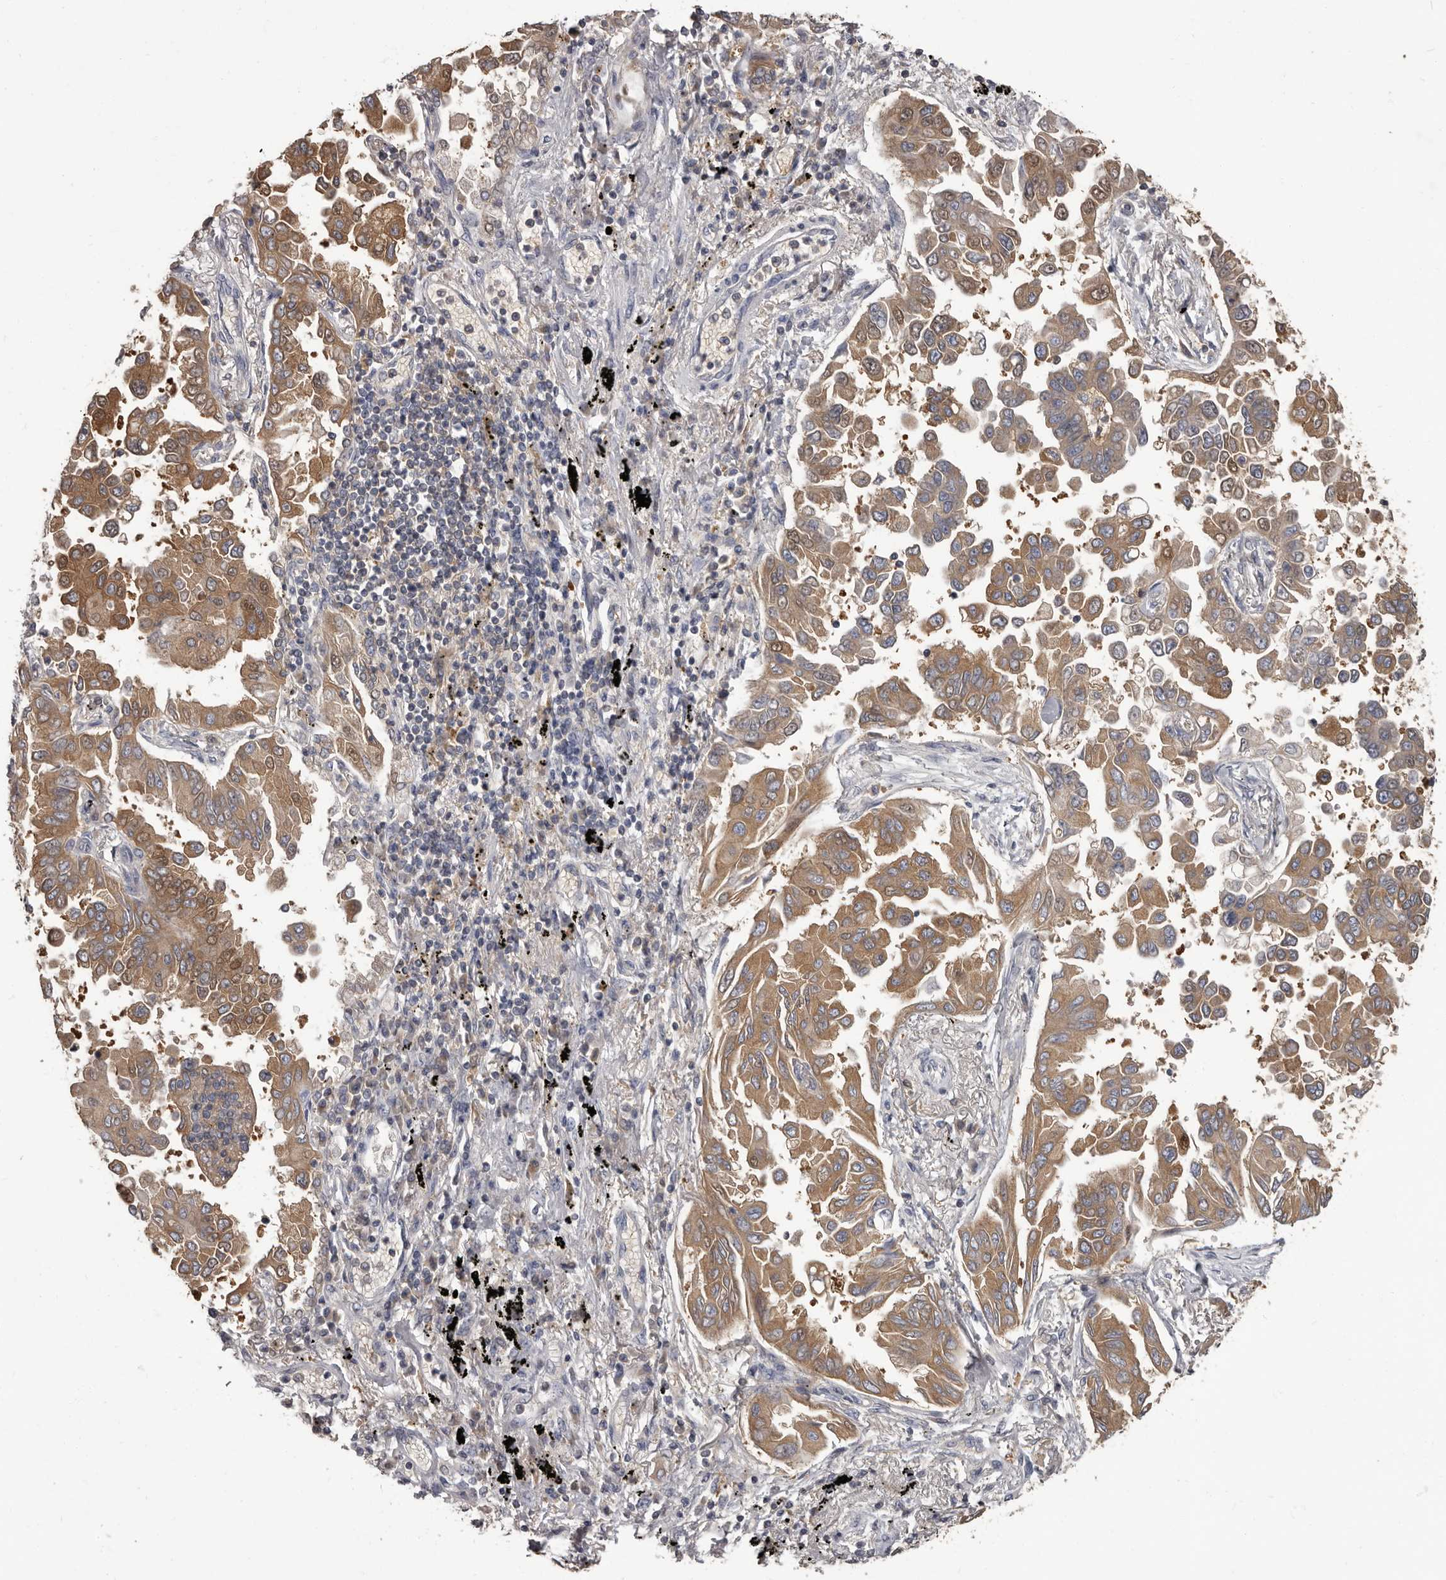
{"staining": {"intensity": "moderate", "quantity": ">75%", "location": "cytoplasmic/membranous"}, "tissue": "lung cancer", "cell_type": "Tumor cells", "image_type": "cancer", "snomed": [{"axis": "morphology", "description": "Adenocarcinoma, NOS"}, {"axis": "topography", "description": "Lung"}], "caption": "Lung adenocarcinoma tissue demonstrates moderate cytoplasmic/membranous staining in approximately >75% of tumor cells, visualized by immunohistochemistry.", "gene": "APEH", "patient": {"sex": "female", "age": 67}}